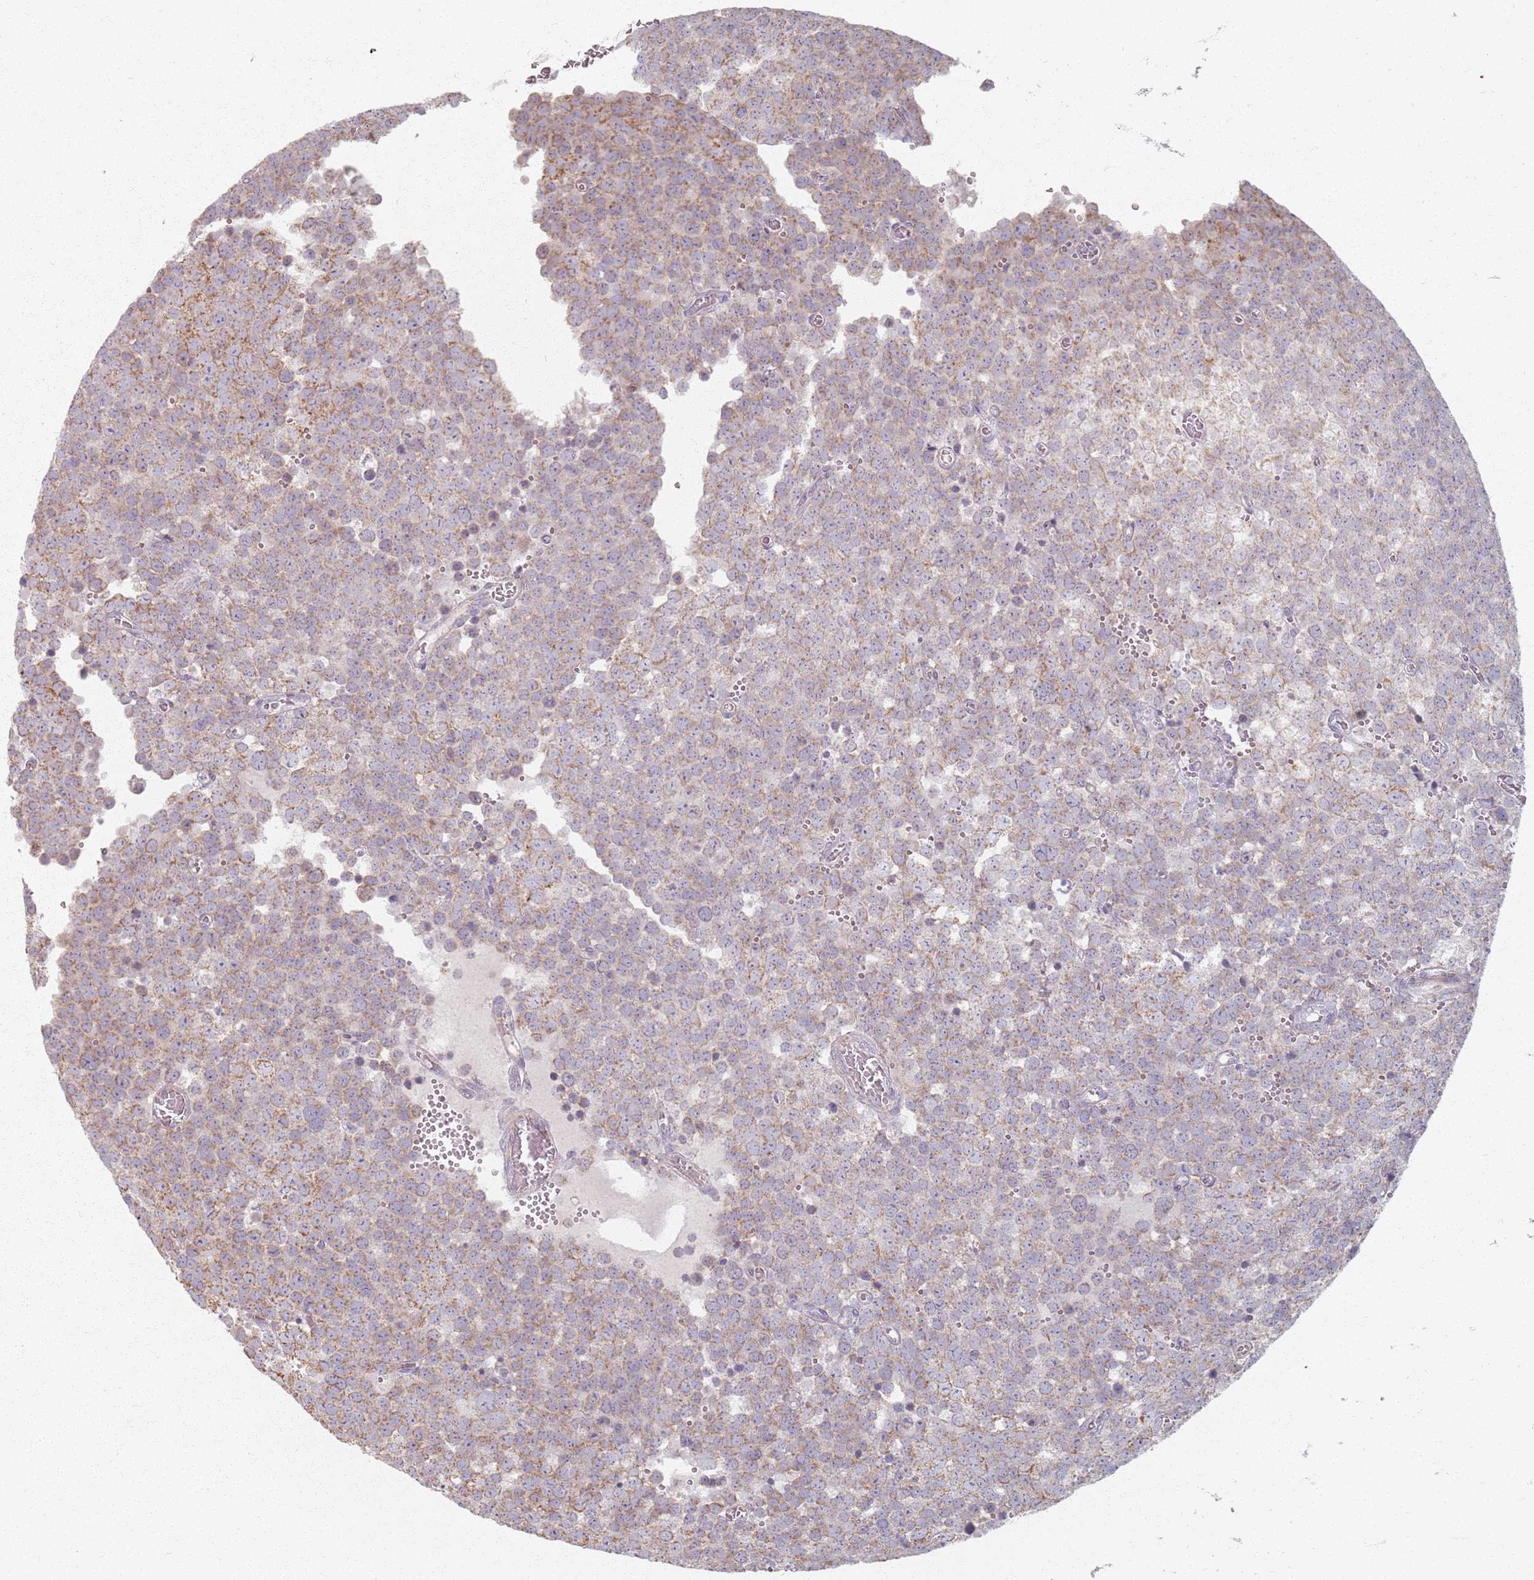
{"staining": {"intensity": "weak", "quantity": ">75%", "location": "cytoplasmic/membranous"}, "tissue": "testis cancer", "cell_type": "Tumor cells", "image_type": "cancer", "snomed": [{"axis": "morphology", "description": "Normal tissue, NOS"}, {"axis": "morphology", "description": "Seminoma, NOS"}, {"axis": "topography", "description": "Testis"}], "caption": "Immunohistochemistry staining of testis cancer (seminoma), which demonstrates low levels of weak cytoplasmic/membranous staining in approximately >75% of tumor cells indicating weak cytoplasmic/membranous protein staining. The staining was performed using DAB (brown) for protein detection and nuclei were counterstained in hematoxylin (blue).", "gene": "PKD2L2", "patient": {"sex": "male", "age": 71}}